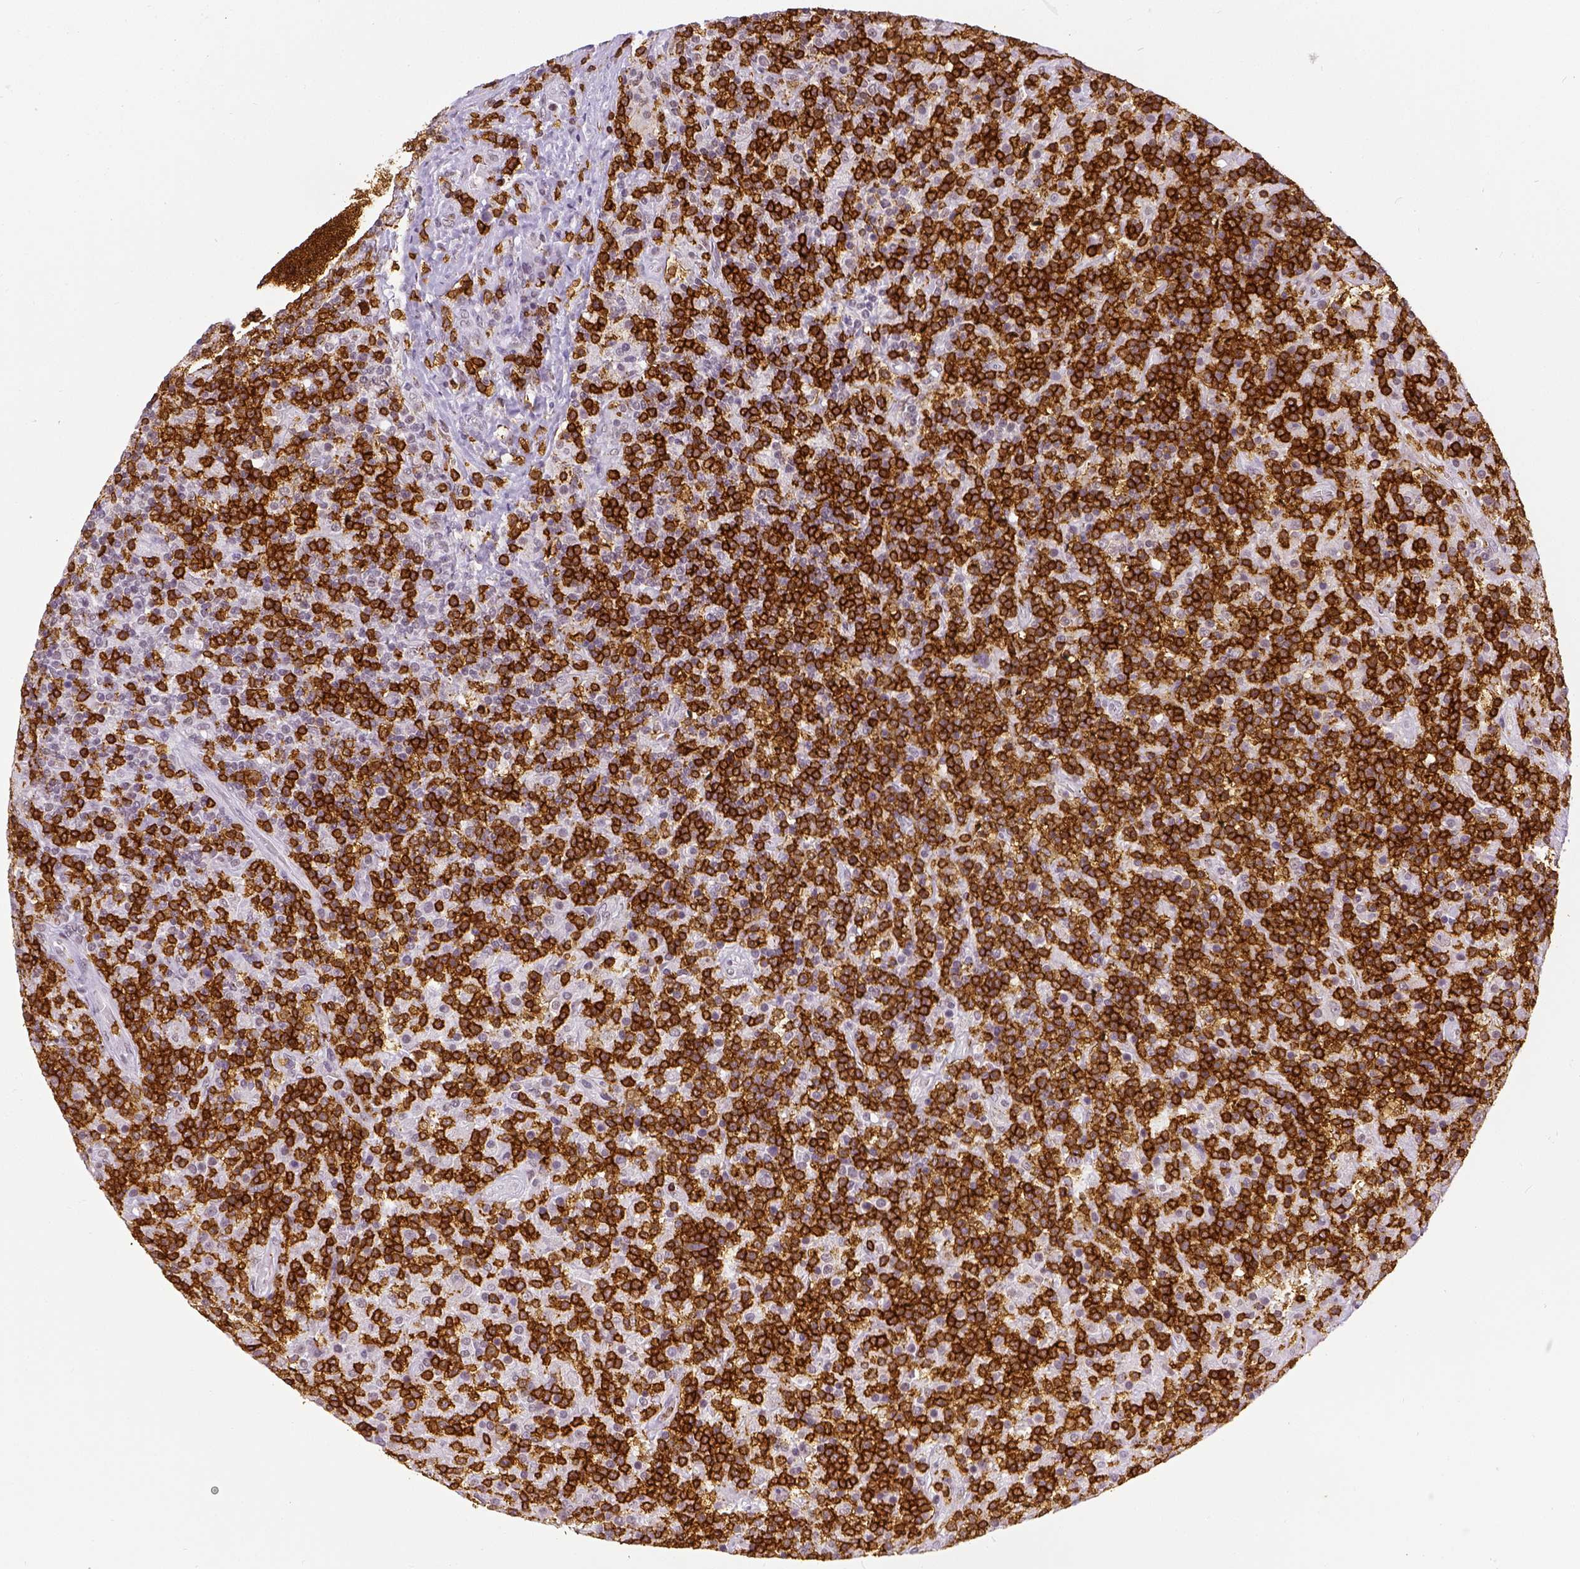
{"staining": {"intensity": "negative", "quantity": "none", "location": "none"}, "tissue": "lymphoma", "cell_type": "Tumor cells", "image_type": "cancer", "snomed": [{"axis": "morphology", "description": "Hodgkin's disease, NOS"}, {"axis": "topography", "description": "Lymph node"}], "caption": "Immunohistochemistry of human lymphoma displays no expression in tumor cells. (DAB (3,3'-diaminobenzidine) IHC, high magnification).", "gene": "CD3E", "patient": {"sex": "male", "age": 70}}